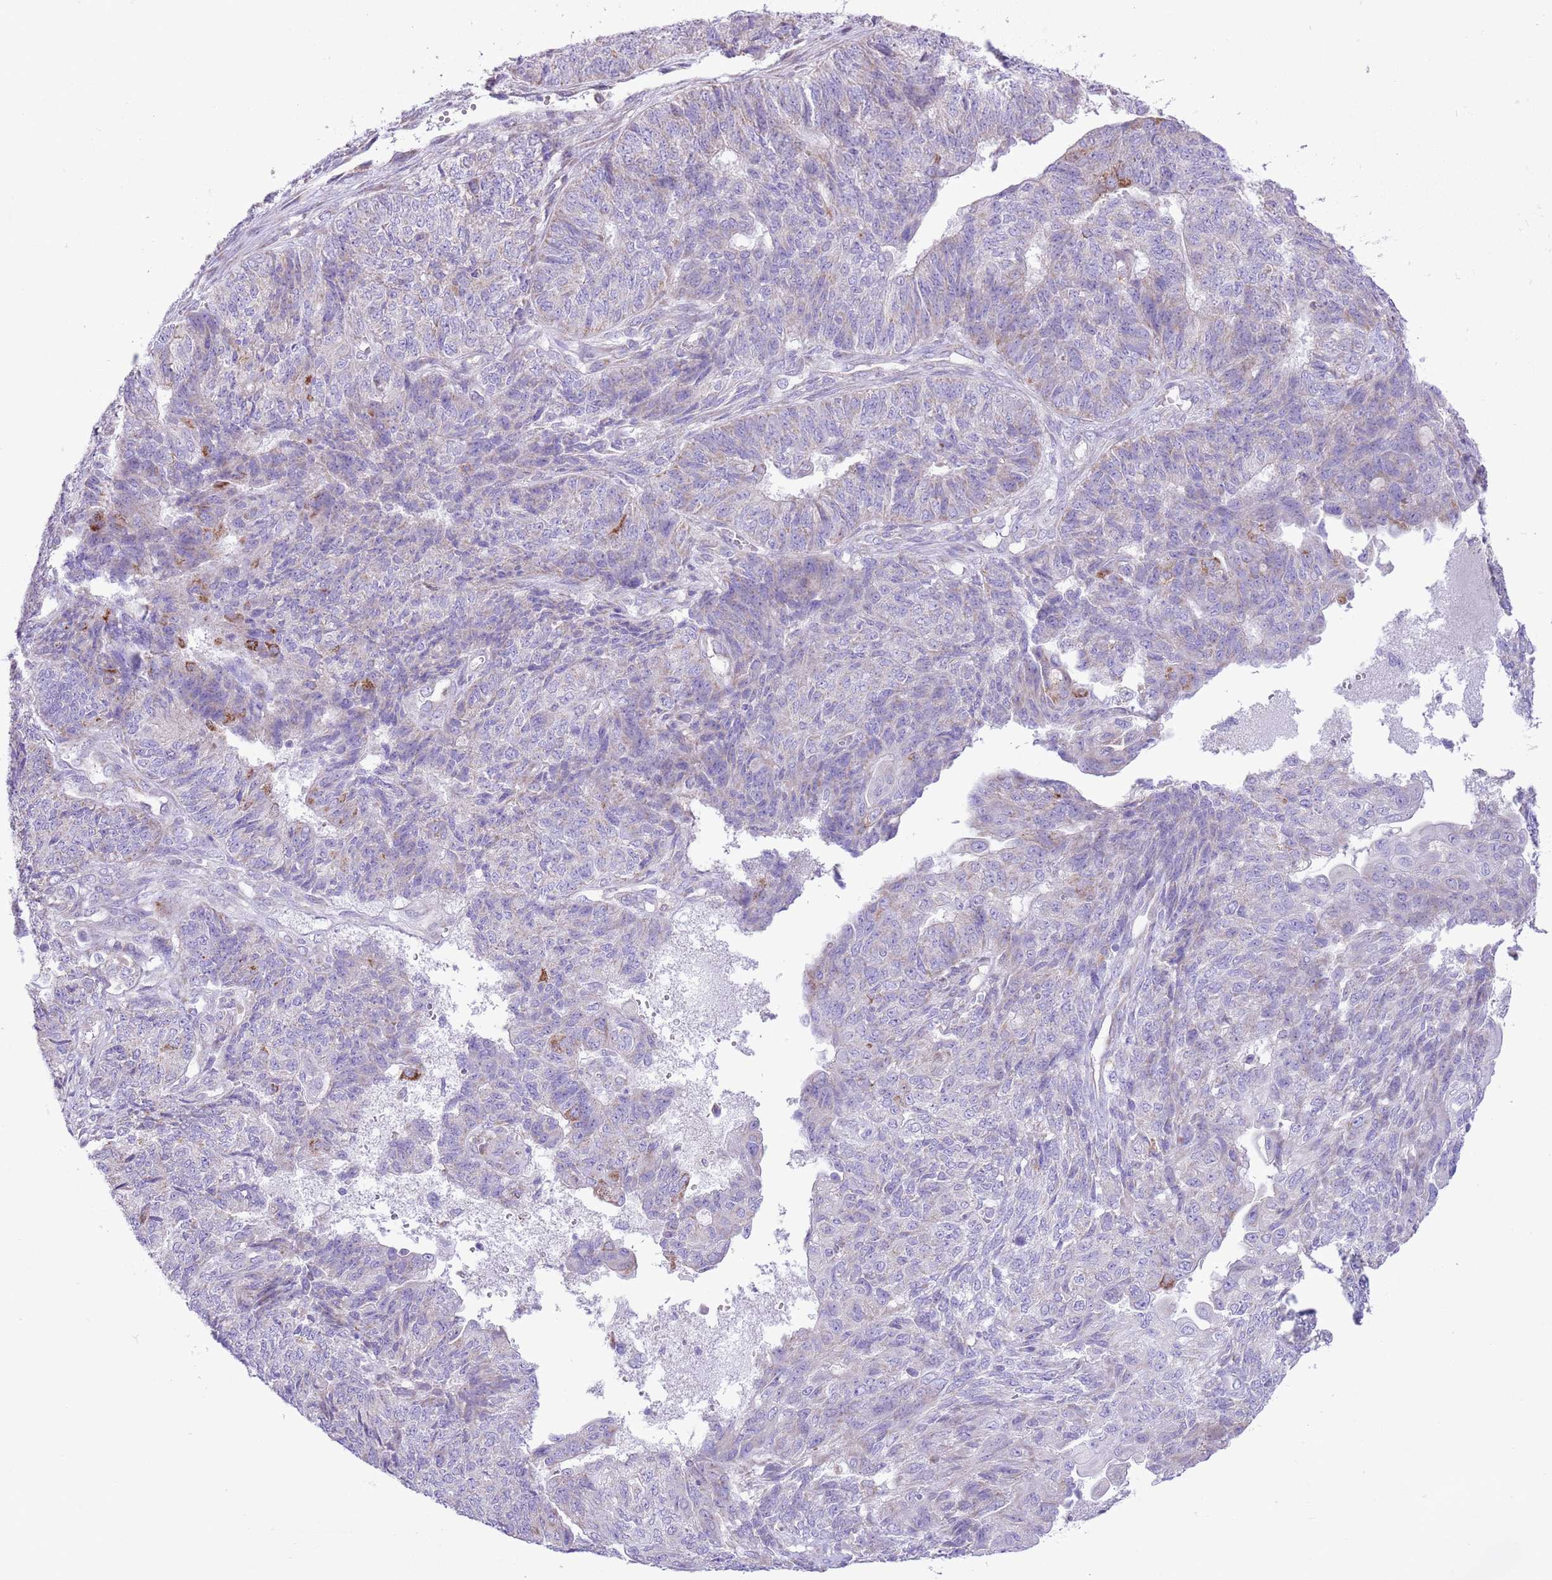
{"staining": {"intensity": "negative", "quantity": "none", "location": "none"}, "tissue": "endometrial cancer", "cell_type": "Tumor cells", "image_type": "cancer", "snomed": [{"axis": "morphology", "description": "Adenocarcinoma, NOS"}, {"axis": "topography", "description": "Endometrium"}], "caption": "The immunohistochemistry (IHC) image has no significant expression in tumor cells of adenocarcinoma (endometrial) tissue.", "gene": "OAZ2", "patient": {"sex": "female", "age": 32}}